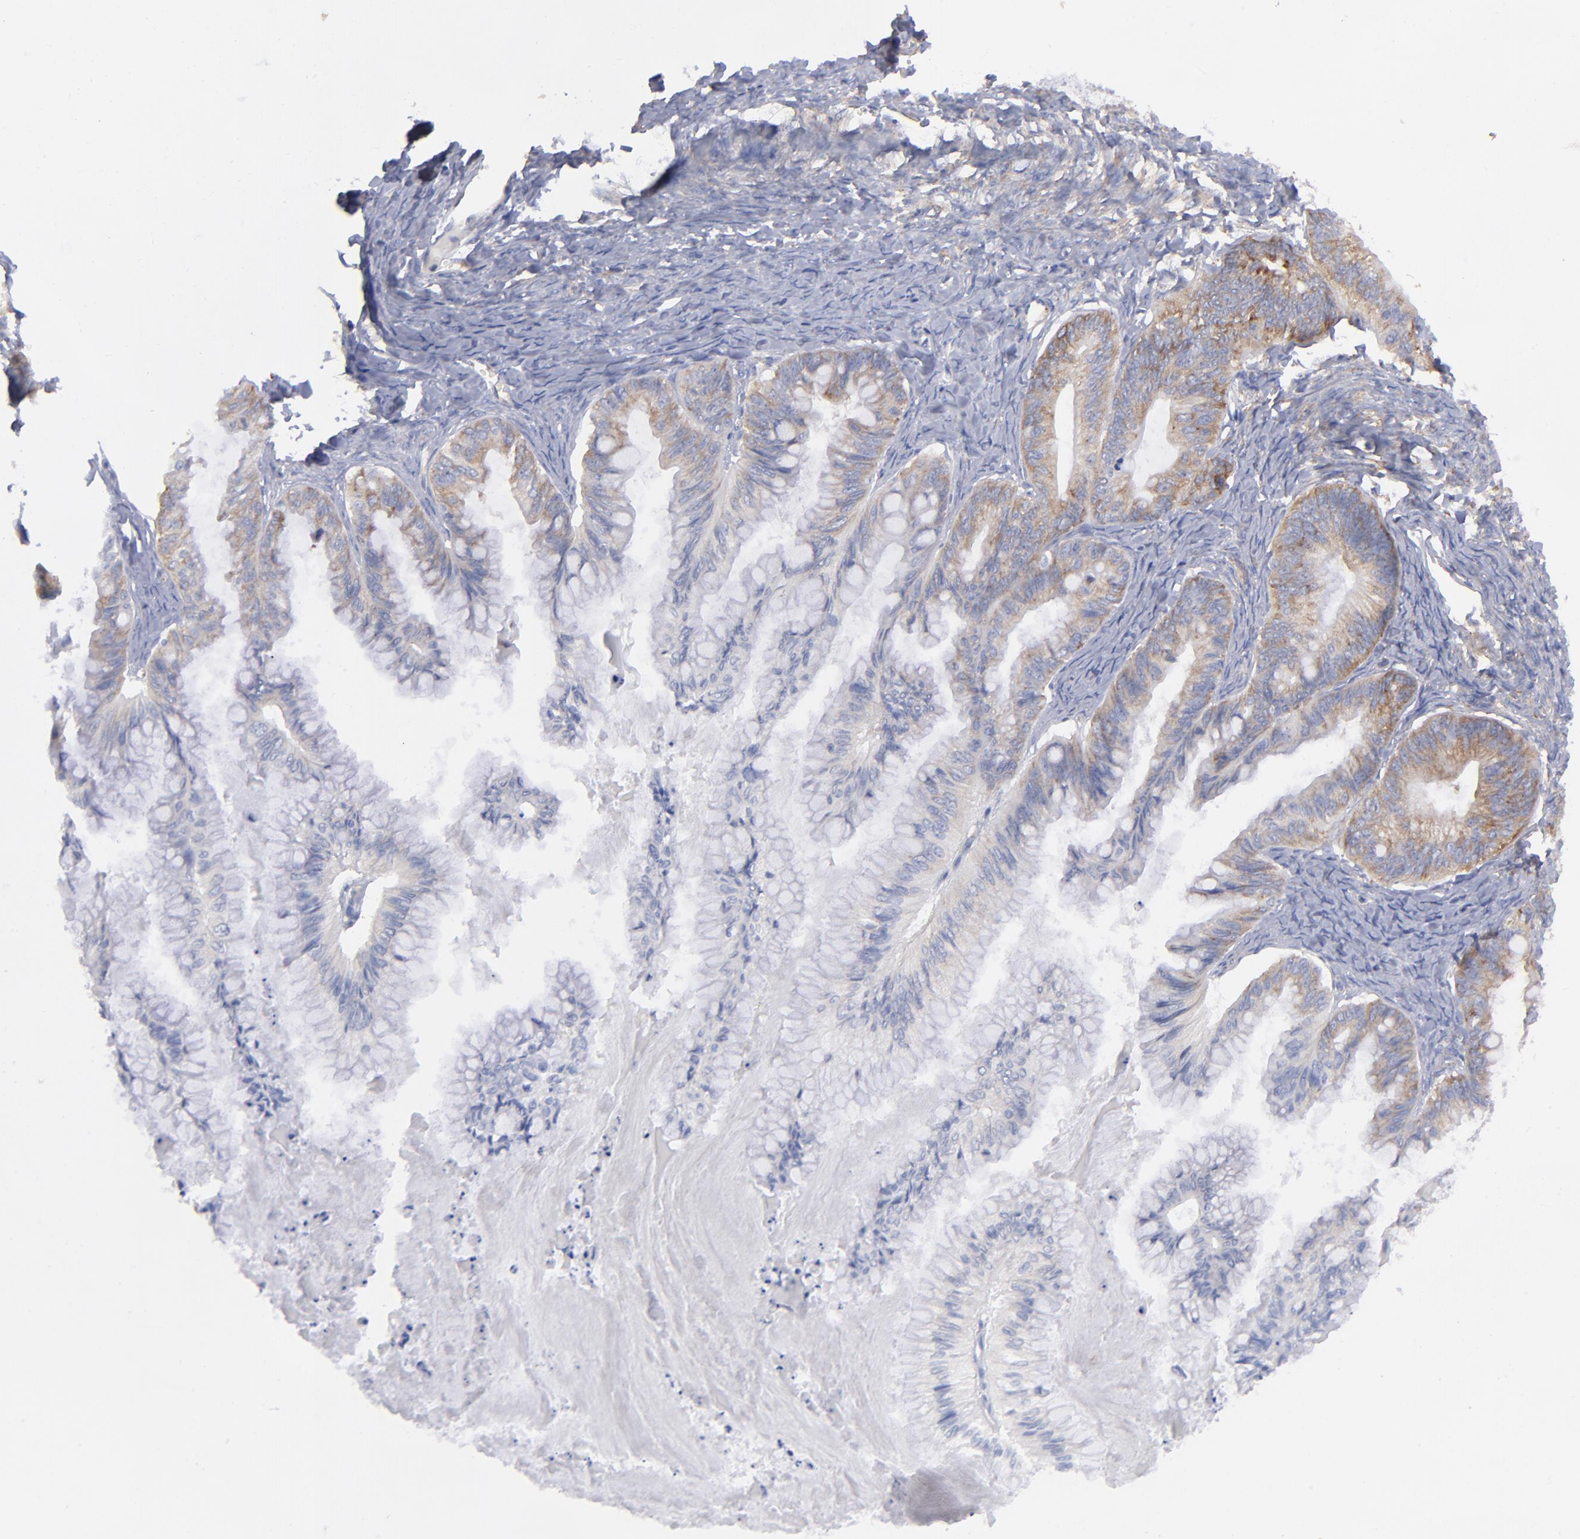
{"staining": {"intensity": "moderate", "quantity": "<25%", "location": "cytoplasmic/membranous"}, "tissue": "ovarian cancer", "cell_type": "Tumor cells", "image_type": "cancer", "snomed": [{"axis": "morphology", "description": "Cystadenocarcinoma, mucinous, NOS"}, {"axis": "topography", "description": "Ovary"}], "caption": "A high-resolution histopathology image shows immunohistochemistry staining of ovarian cancer, which demonstrates moderate cytoplasmic/membranous expression in about <25% of tumor cells.", "gene": "EIF2AK2", "patient": {"sex": "female", "age": 57}}